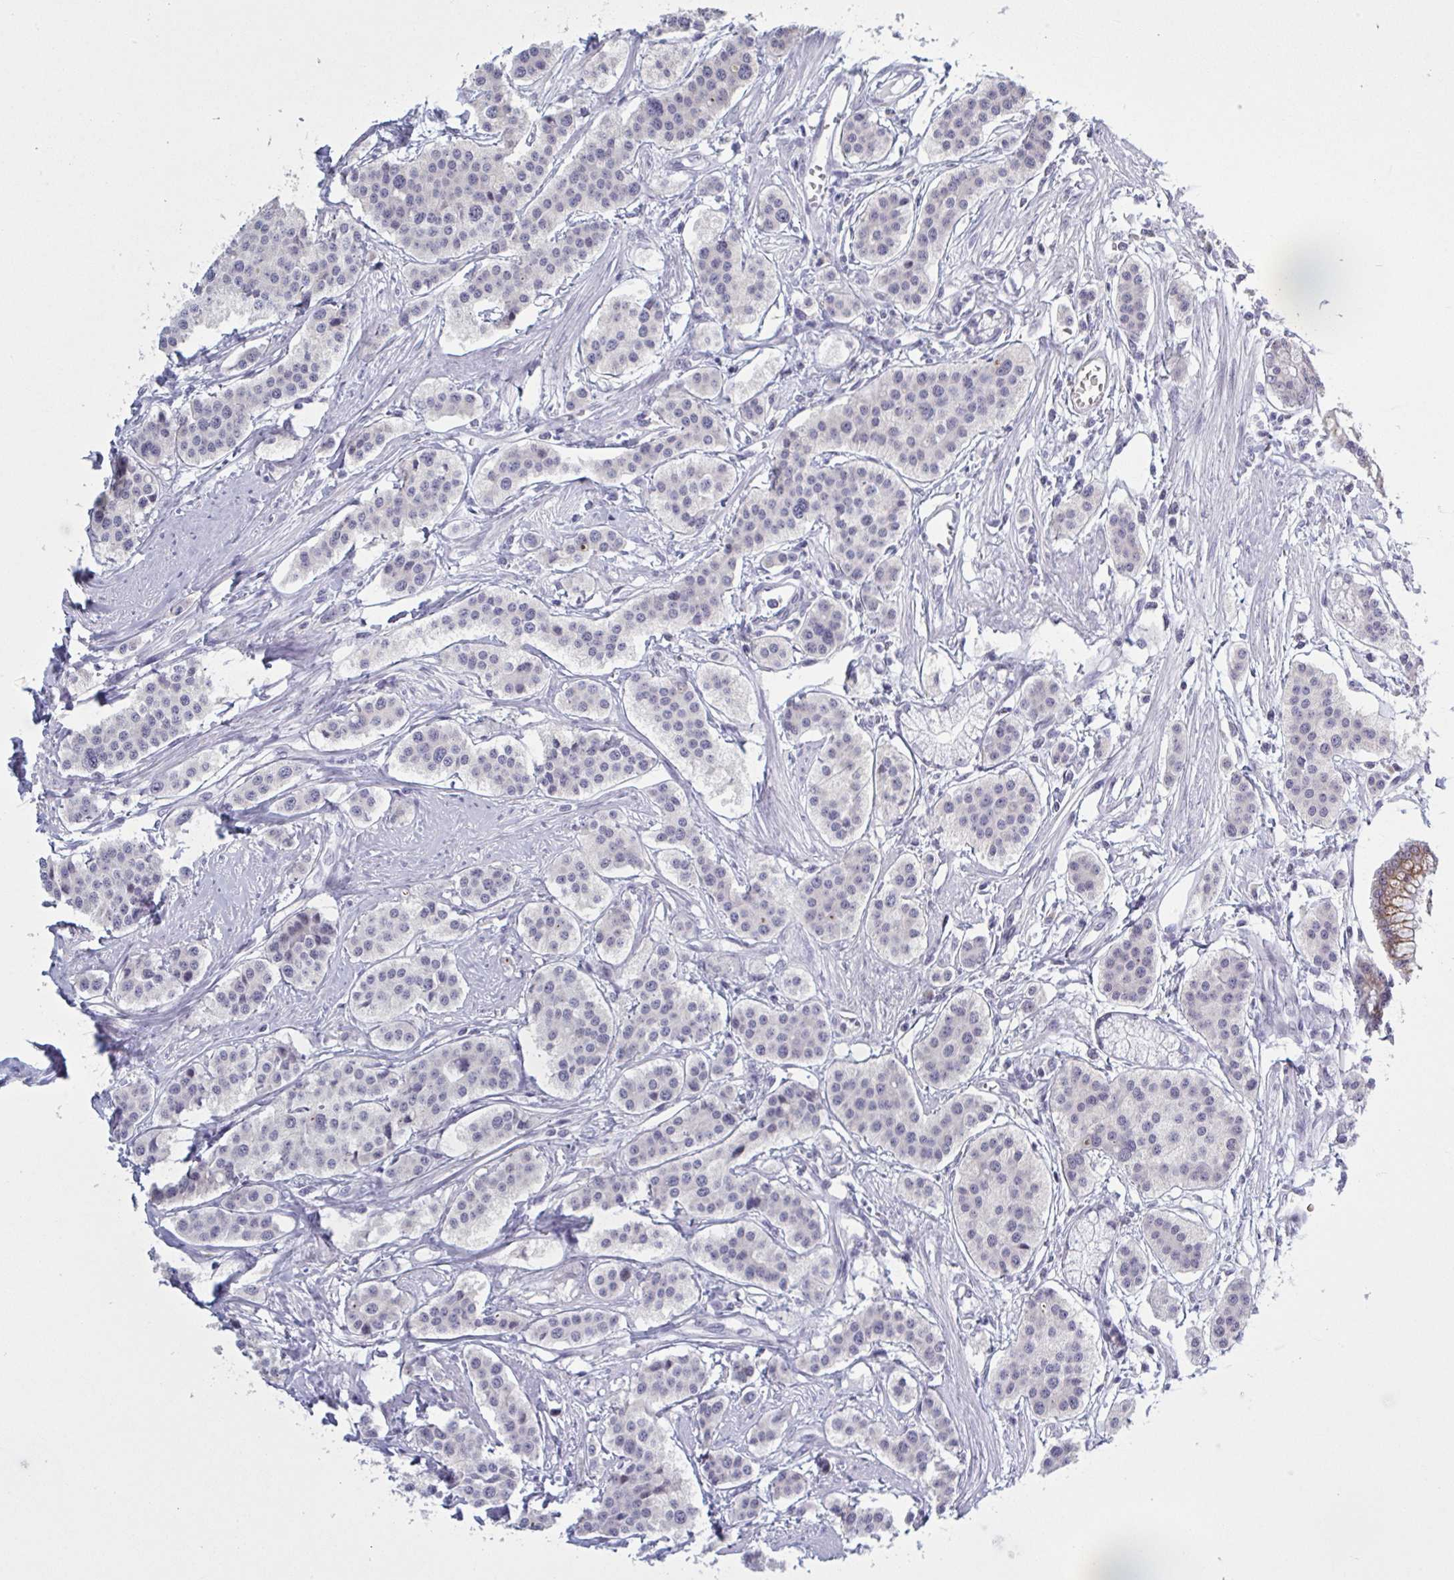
{"staining": {"intensity": "negative", "quantity": "none", "location": "none"}, "tissue": "carcinoid", "cell_type": "Tumor cells", "image_type": "cancer", "snomed": [{"axis": "morphology", "description": "Carcinoid, malignant, NOS"}, {"axis": "topography", "description": "Small intestine"}], "caption": "Immunohistochemical staining of human malignant carcinoid exhibits no significant positivity in tumor cells. (DAB IHC, high magnification).", "gene": "HSD11B2", "patient": {"sex": "male", "age": 60}}